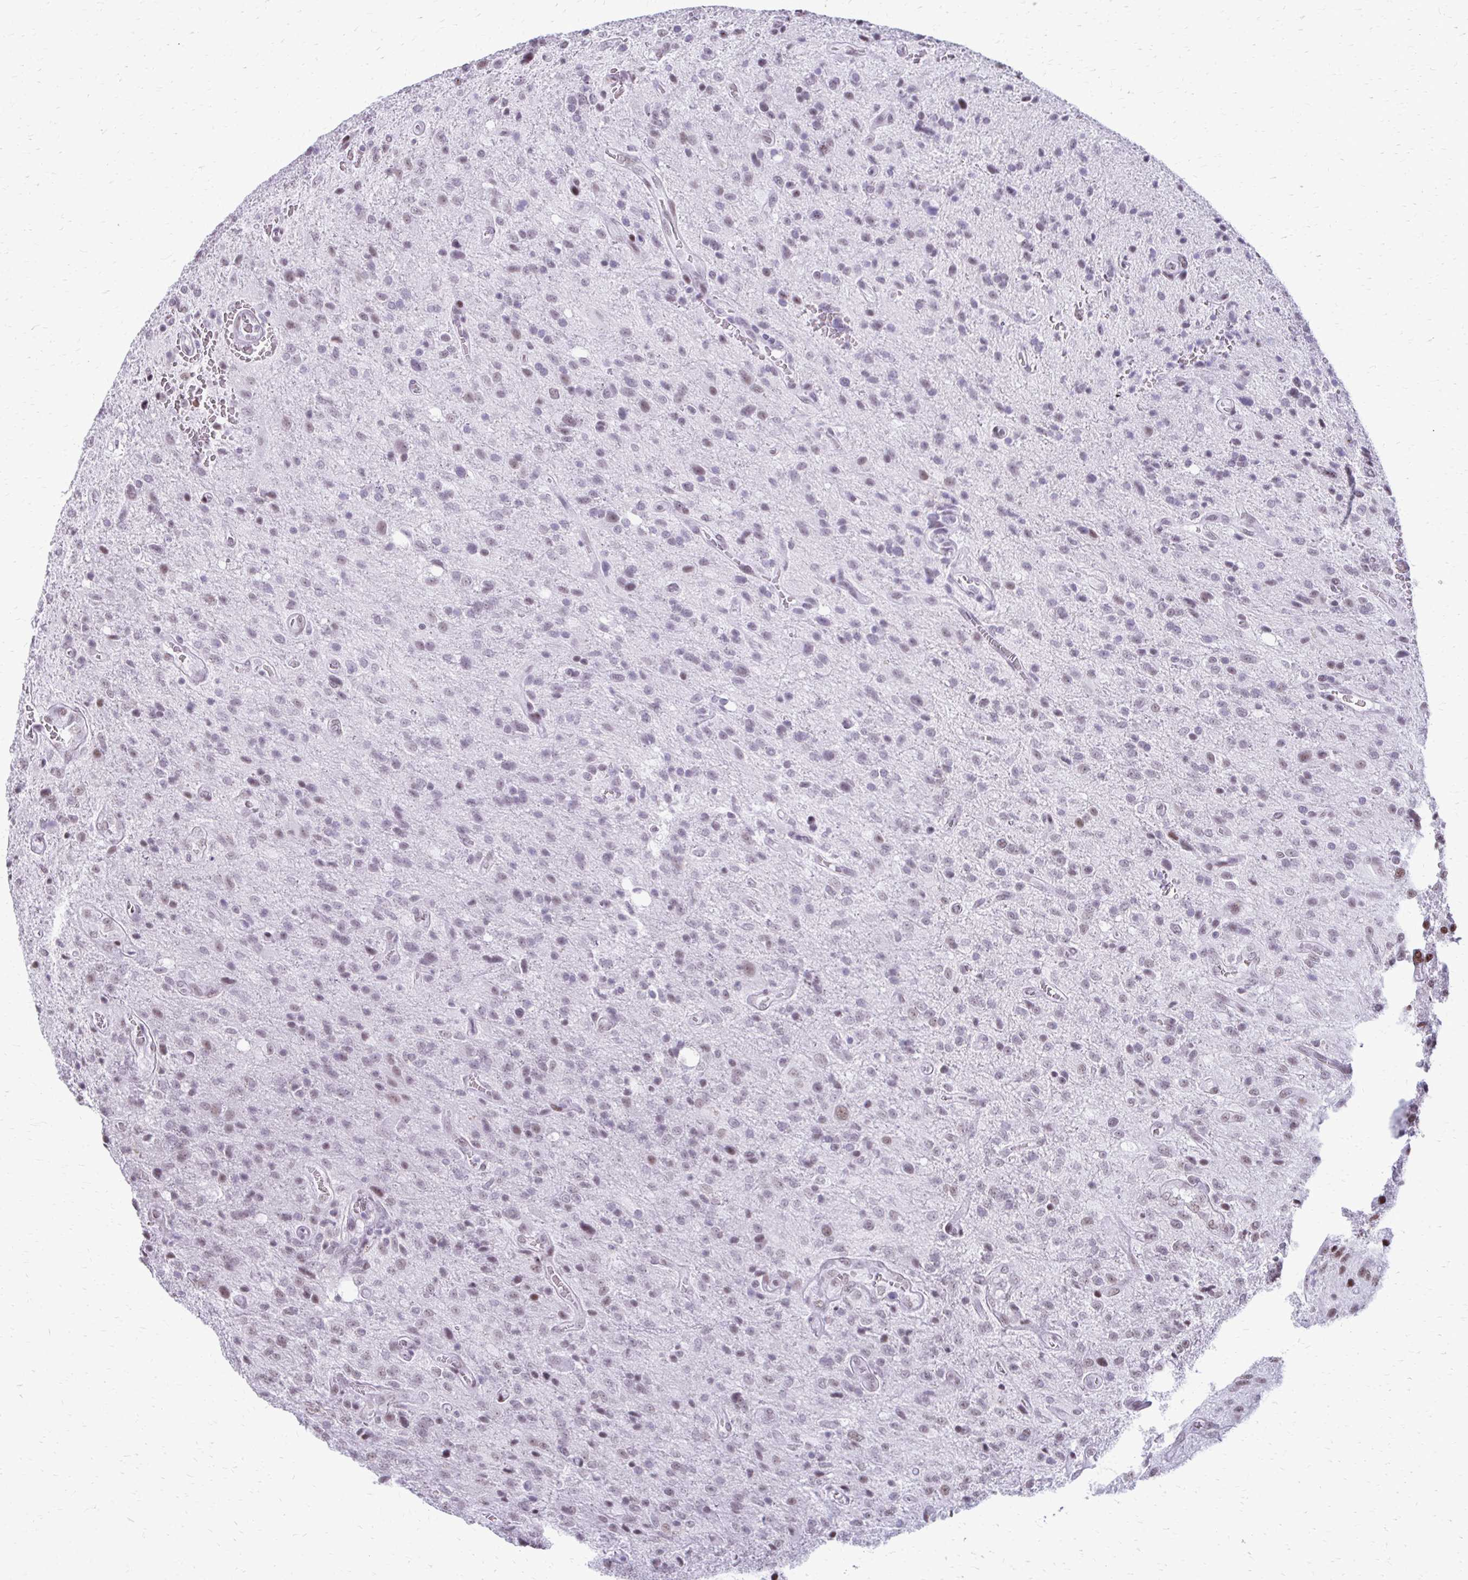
{"staining": {"intensity": "weak", "quantity": "<25%", "location": "nuclear"}, "tissue": "glioma", "cell_type": "Tumor cells", "image_type": "cancer", "snomed": [{"axis": "morphology", "description": "Glioma, malignant, Low grade"}, {"axis": "topography", "description": "Brain"}], "caption": "An image of malignant glioma (low-grade) stained for a protein exhibits no brown staining in tumor cells. (Brightfield microscopy of DAB immunohistochemistry (IHC) at high magnification).", "gene": "SS18", "patient": {"sex": "male", "age": 66}}